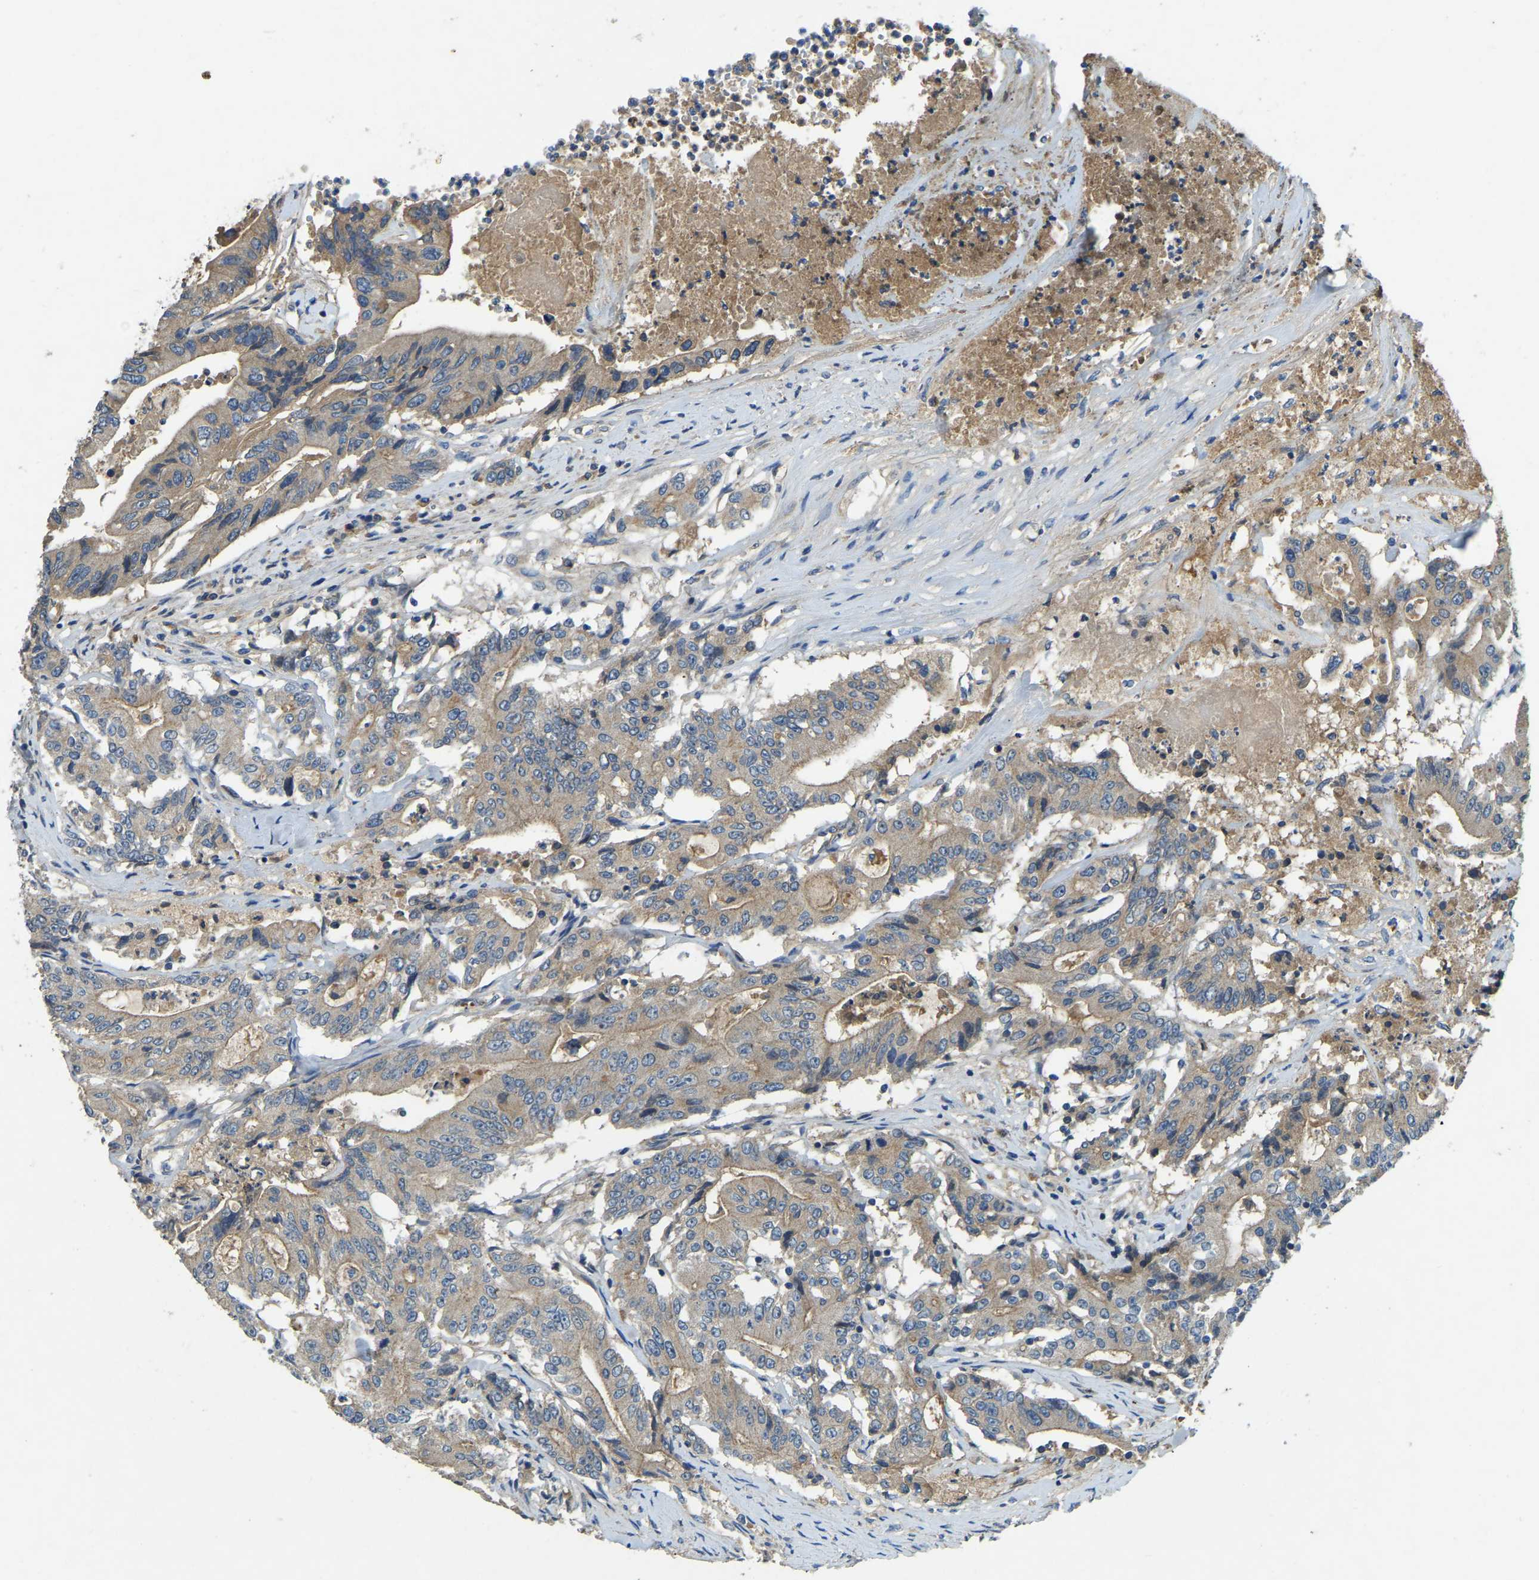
{"staining": {"intensity": "weak", "quantity": "25%-75%", "location": "cytoplasmic/membranous"}, "tissue": "colorectal cancer", "cell_type": "Tumor cells", "image_type": "cancer", "snomed": [{"axis": "morphology", "description": "Adenocarcinoma, NOS"}, {"axis": "topography", "description": "Colon"}], "caption": "Colorectal cancer tissue shows weak cytoplasmic/membranous positivity in approximately 25%-75% of tumor cells, visualized by immunohistochemistry.", "gene": "ATP8B1", "patient": {"sex": "female", "age": 77}}